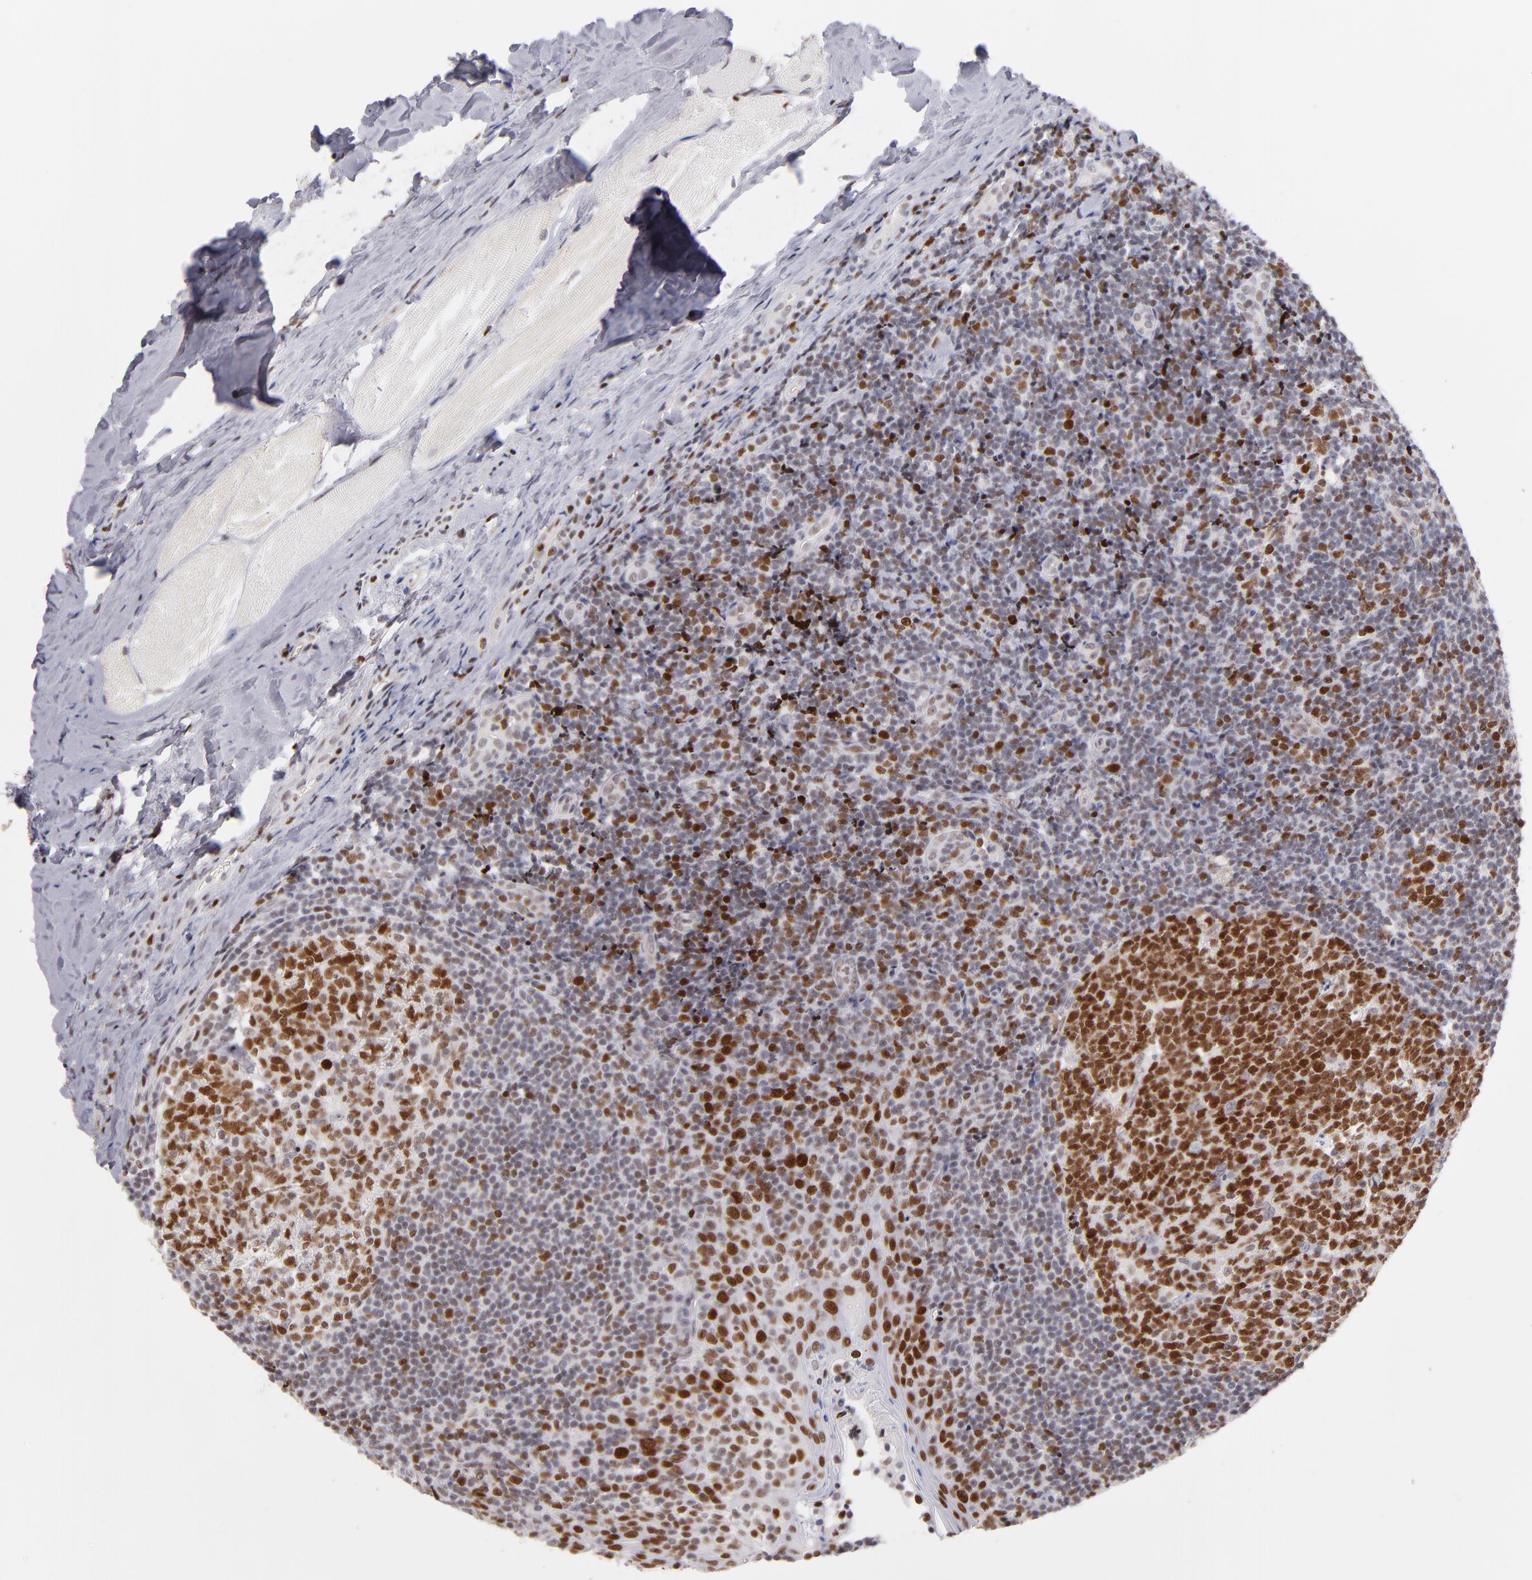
{"staining": {"intensity": "strong", "quantity": ">75%", "location": "nuclear"}, "tissue": "tonsil", "cell_type": "Germinal center cells", "image_type": "normal", "snomed": [{"axis": "morphology", "description": "Normal tissue, NOS"}, {"axis": "topography", "description": "Tonsil"}], "caption": "Protein expression analysis of benign tonsil demonstrates strong nuclear staining in approximately >75% of germinal center cells. (DAB (3,3'-diaminobenzidine) IHC with brightfield microscopy, high magnification).", "gene": "POLA1", "patient": {"sex": "male", "age": 31}}